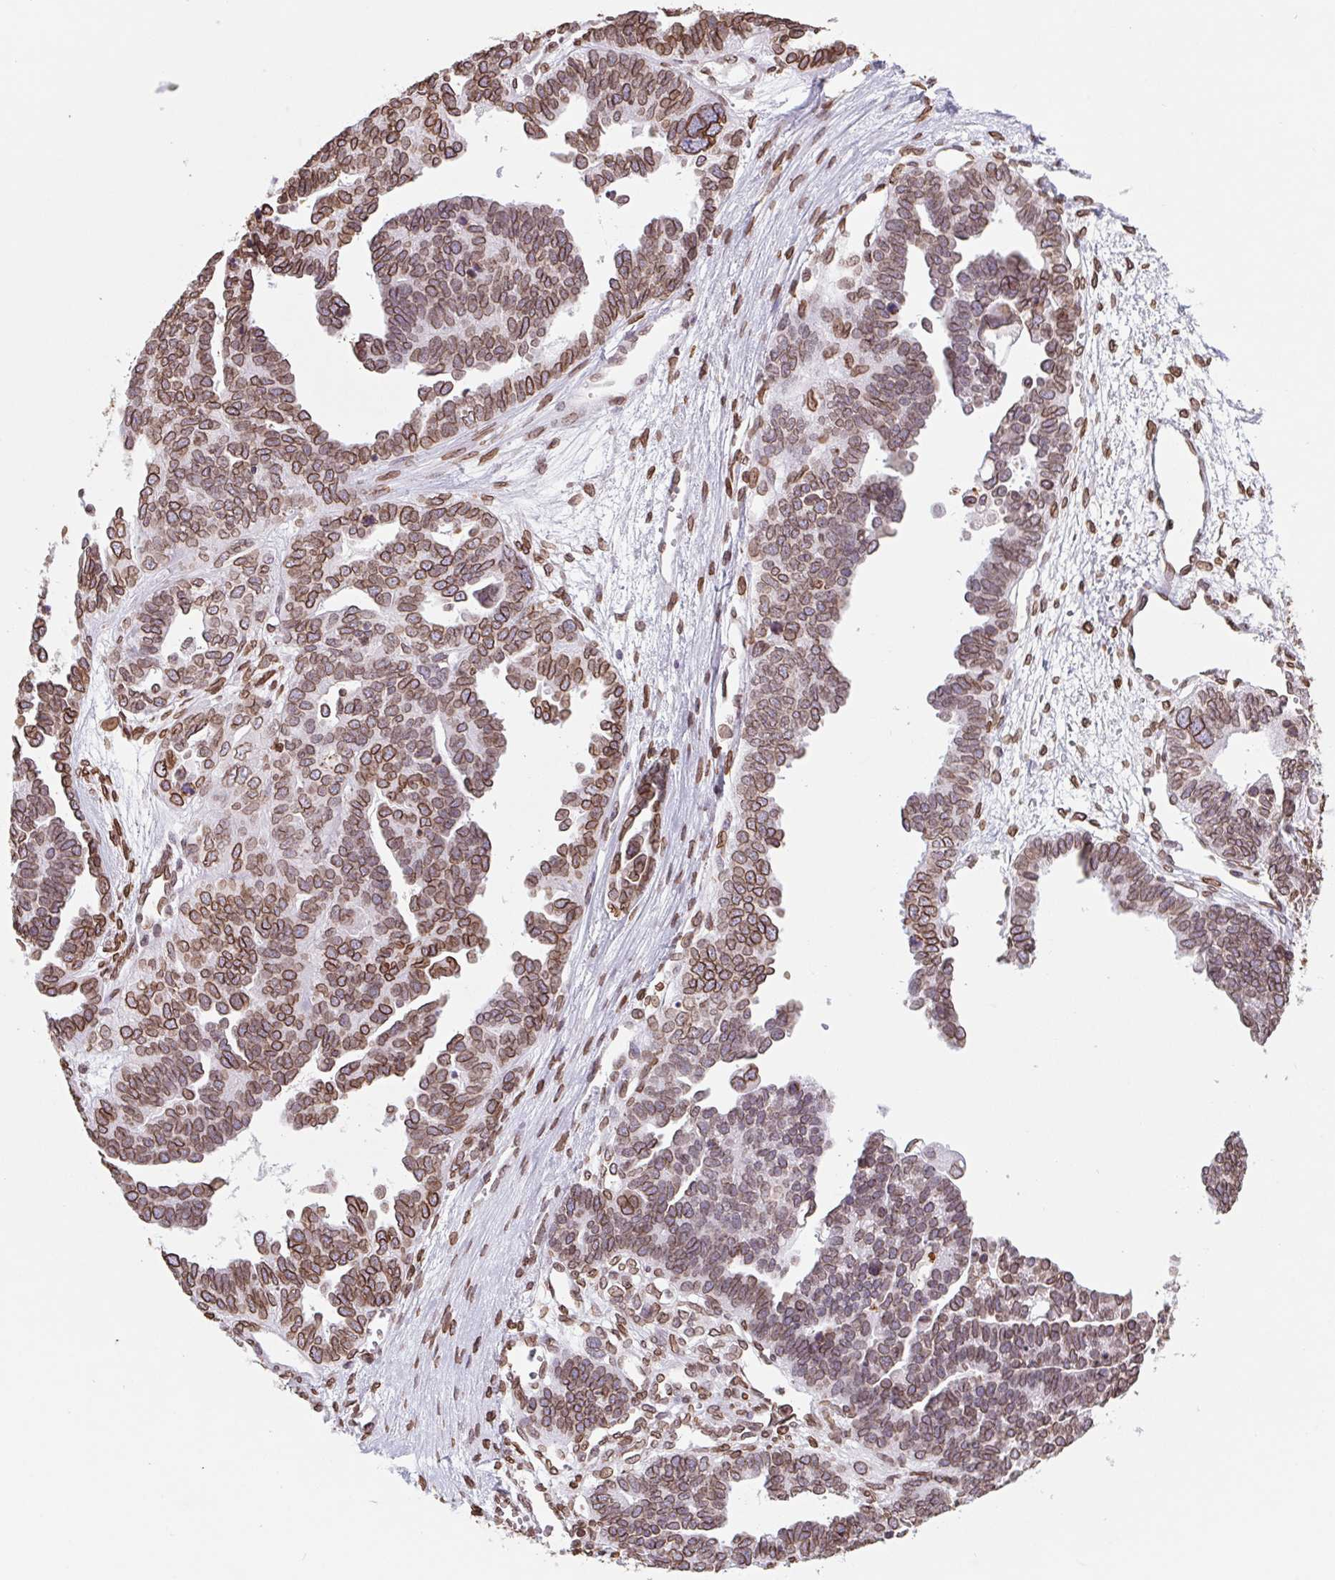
{"staining": {"intensity": "strong", "quantity": ">75%", "location": "cytoplasmic/membranous,nuclear"}, "tissue": "ovarian cancer", "cell_type": "Tumor cells", "image_type": "cancer", "snomed": [{"axis": "morphology", "description": "Cystadenocarcinoma, serous, NOS"}, {"axis": "topography", "description": "Ovary"}], "caption": "Tumor cells display strong cytoplasmic/membranous and nuclear staining in about >75% of cells in serous cystadenocarcinoma (ovarian).", "gene": "LMNB2", "patient": {"sex": "female", "age": 51}}